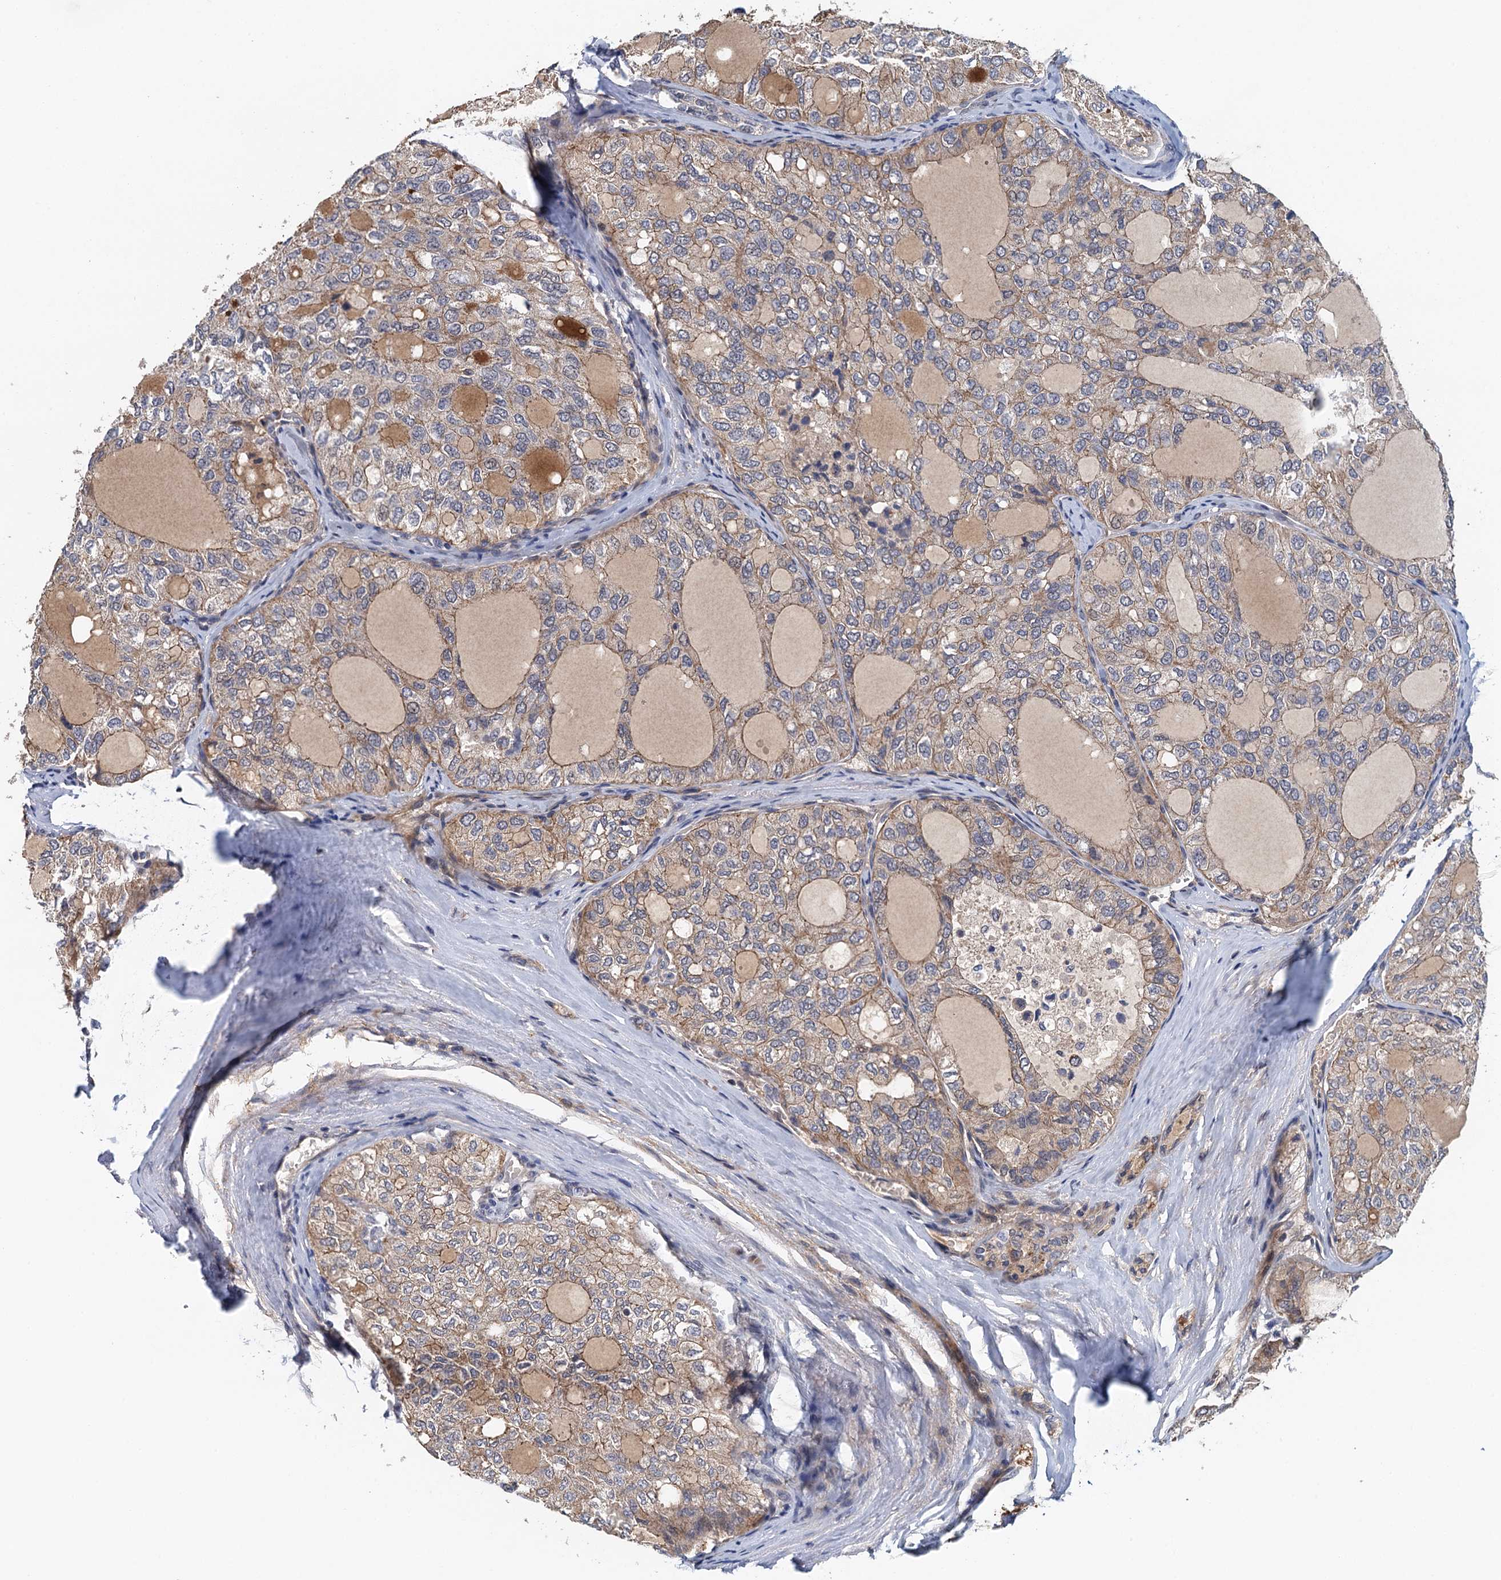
{"staining": {"intensity": "weak", "quantity": "25%-75%", "location": "cytoplasmic/membranous"}, "tissue": "thyroid cancer", "cell_type": "Tumor cells", "image_type": "cancer", "snomed": [{"axis": "morphology", "description": "Follicular adenoma carcinoma, NOS"}, {"axis": "topography", "description": "Thyroid gland"}], "caption": "Tumor cells reveal low levels of weak cytoplasmic/membranous positivity in approximately 25%-75% of cells in human thyroid cancer (follicular adenoma carcinoma).", "gene": "MDM1", "patient": {"sex": "male", "age": 75}}